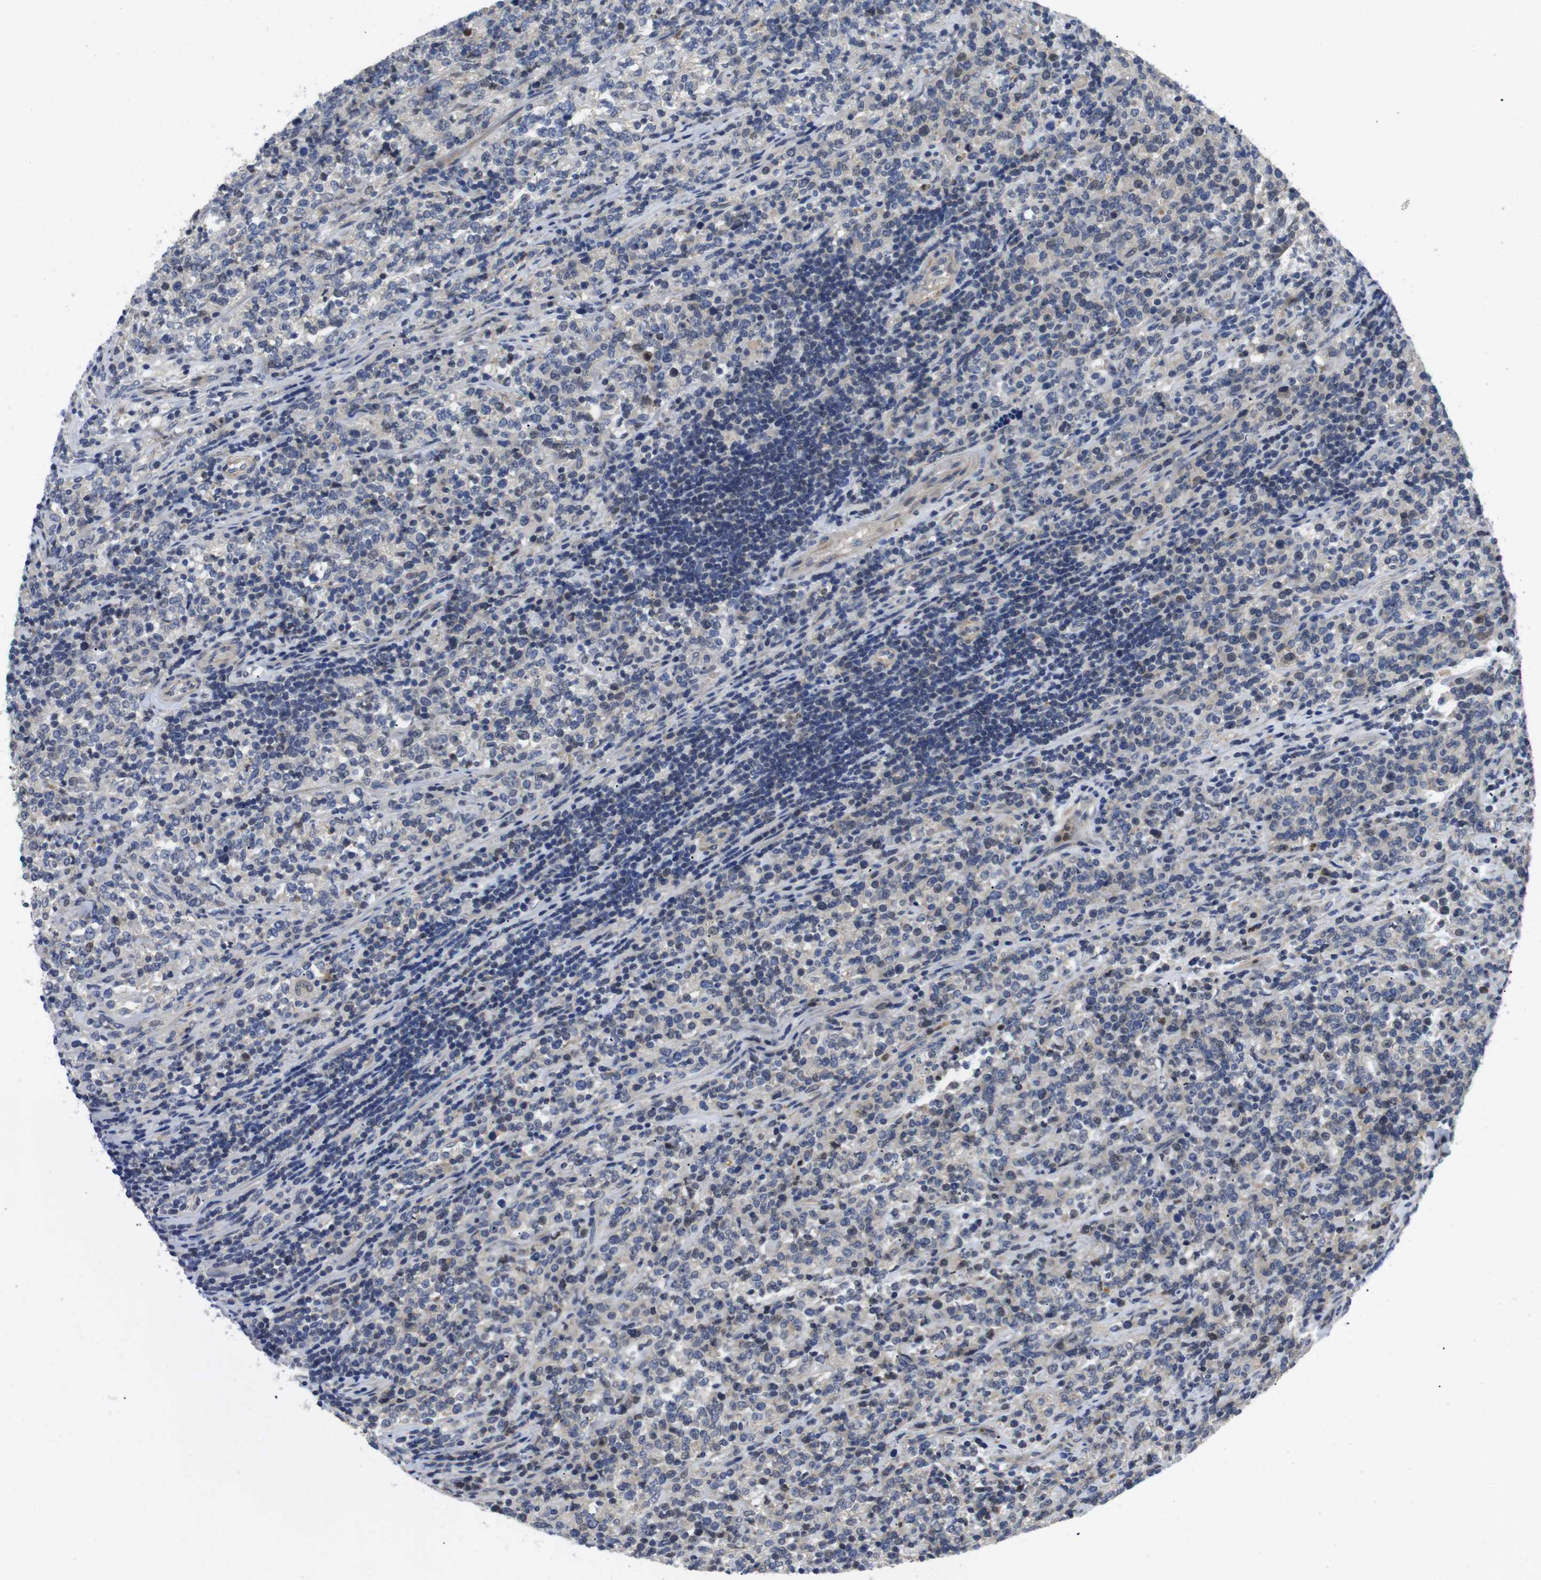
{"staining": {"intensity": "weak", "quantity": "<25%", "location": "nuclear"}, "tissue": "lymphoma", "cell_type": "Tumor cells", "image_type": "cancer", "snomed": [{"axis": "morphology", "description": "Malignant lymphoma, non-Hodgkin's type, High grade"}, {"axis": "topography", "description": "Soft tissue"}], "caption": "Lymphoma stained for a protein using IHC demonstrates no positivity tumor cells.", "gene": "FNTA", "patient": {"sex": "male", "age": 18}}